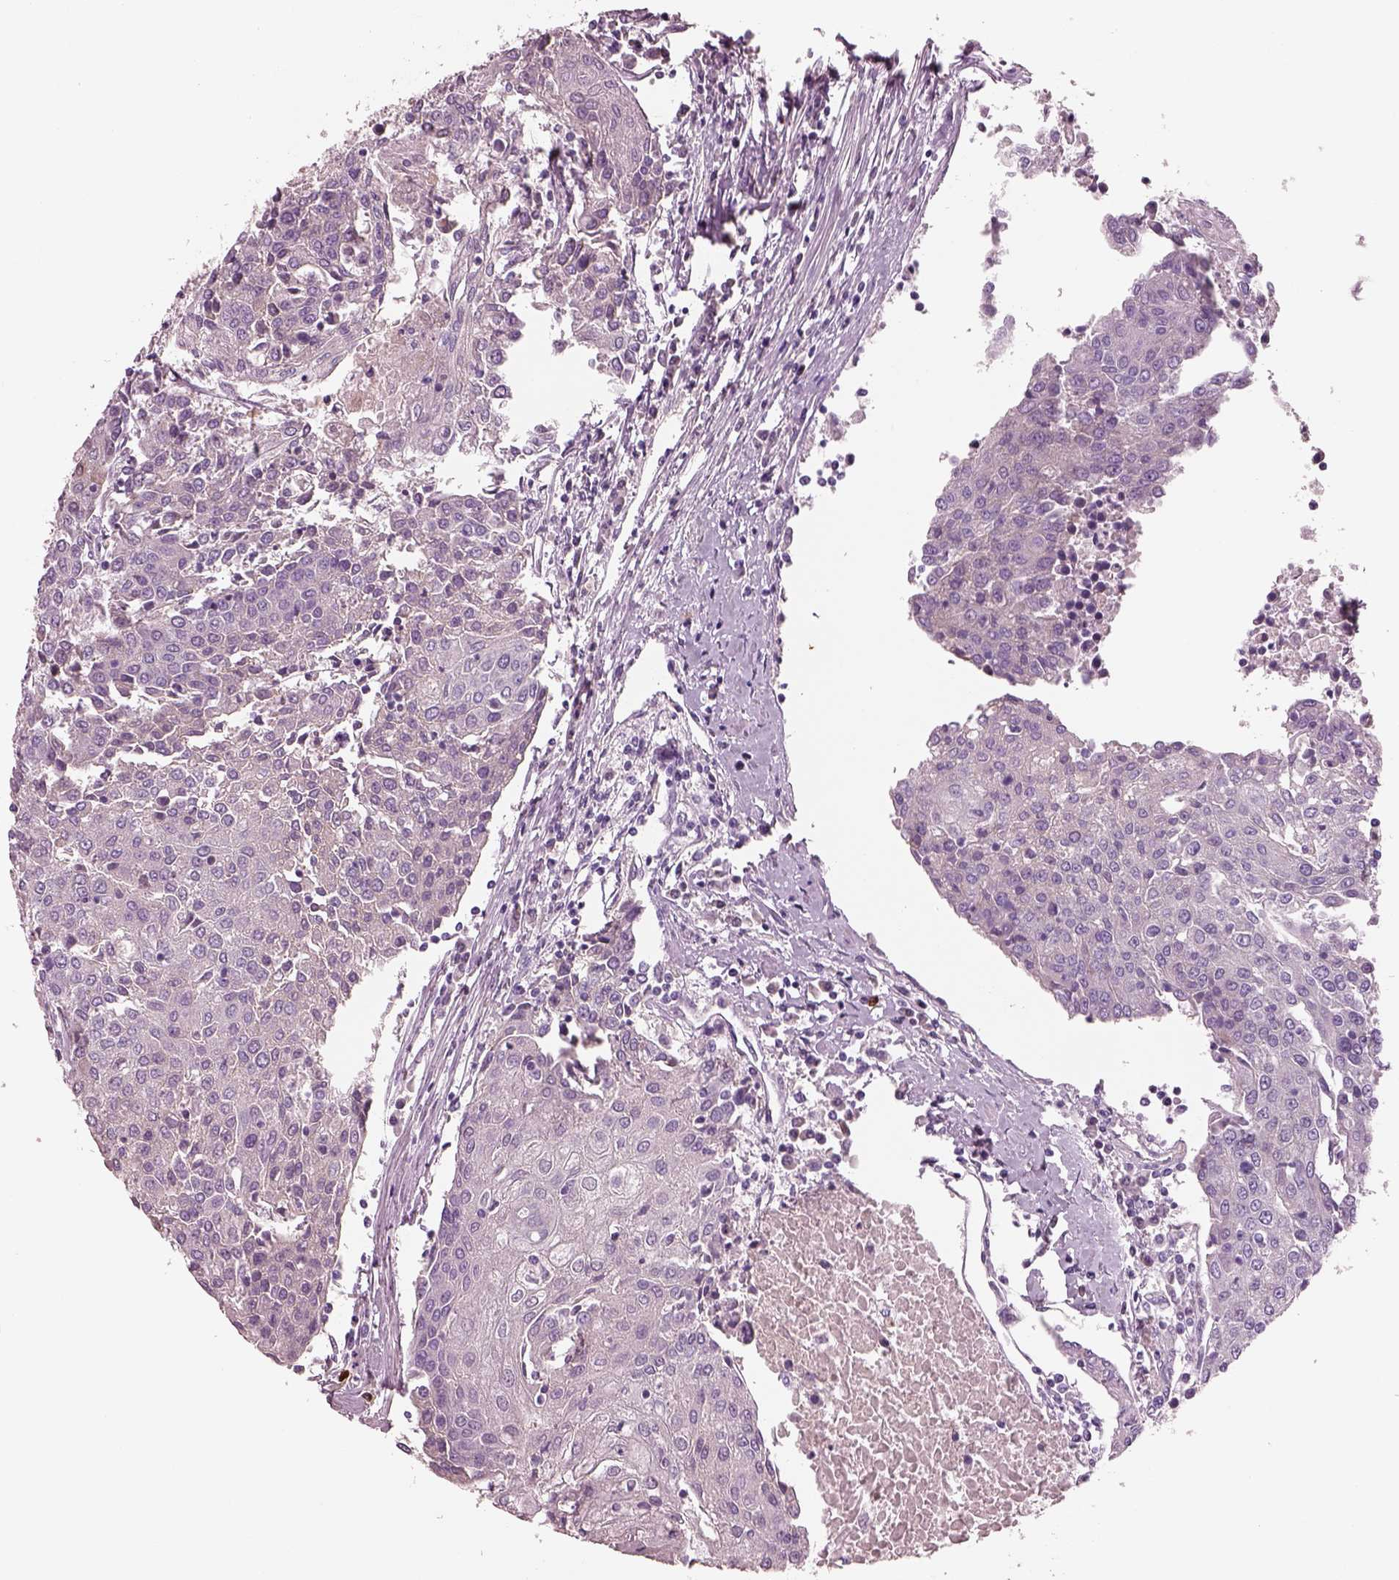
{"staining": {"intensity": "negative", "quantity": "none", "location": "none"}, "tissue": "urothelial cancer", "cell_type": "Tumor cells", "image_type": "cancer", "snomed": [{"axis": "morphology", "description": "Urothelial carcinoma, High grade"}, {"axis": "topography", "description": "Urinary bladder"}], "caption": "This is a photomicrograph of immunohistochemistry staining of urothelial cancer, which shows no expression in tumor cells.", "gene": "IGLL1", "patient": {"sex": "female", "age": 85}}